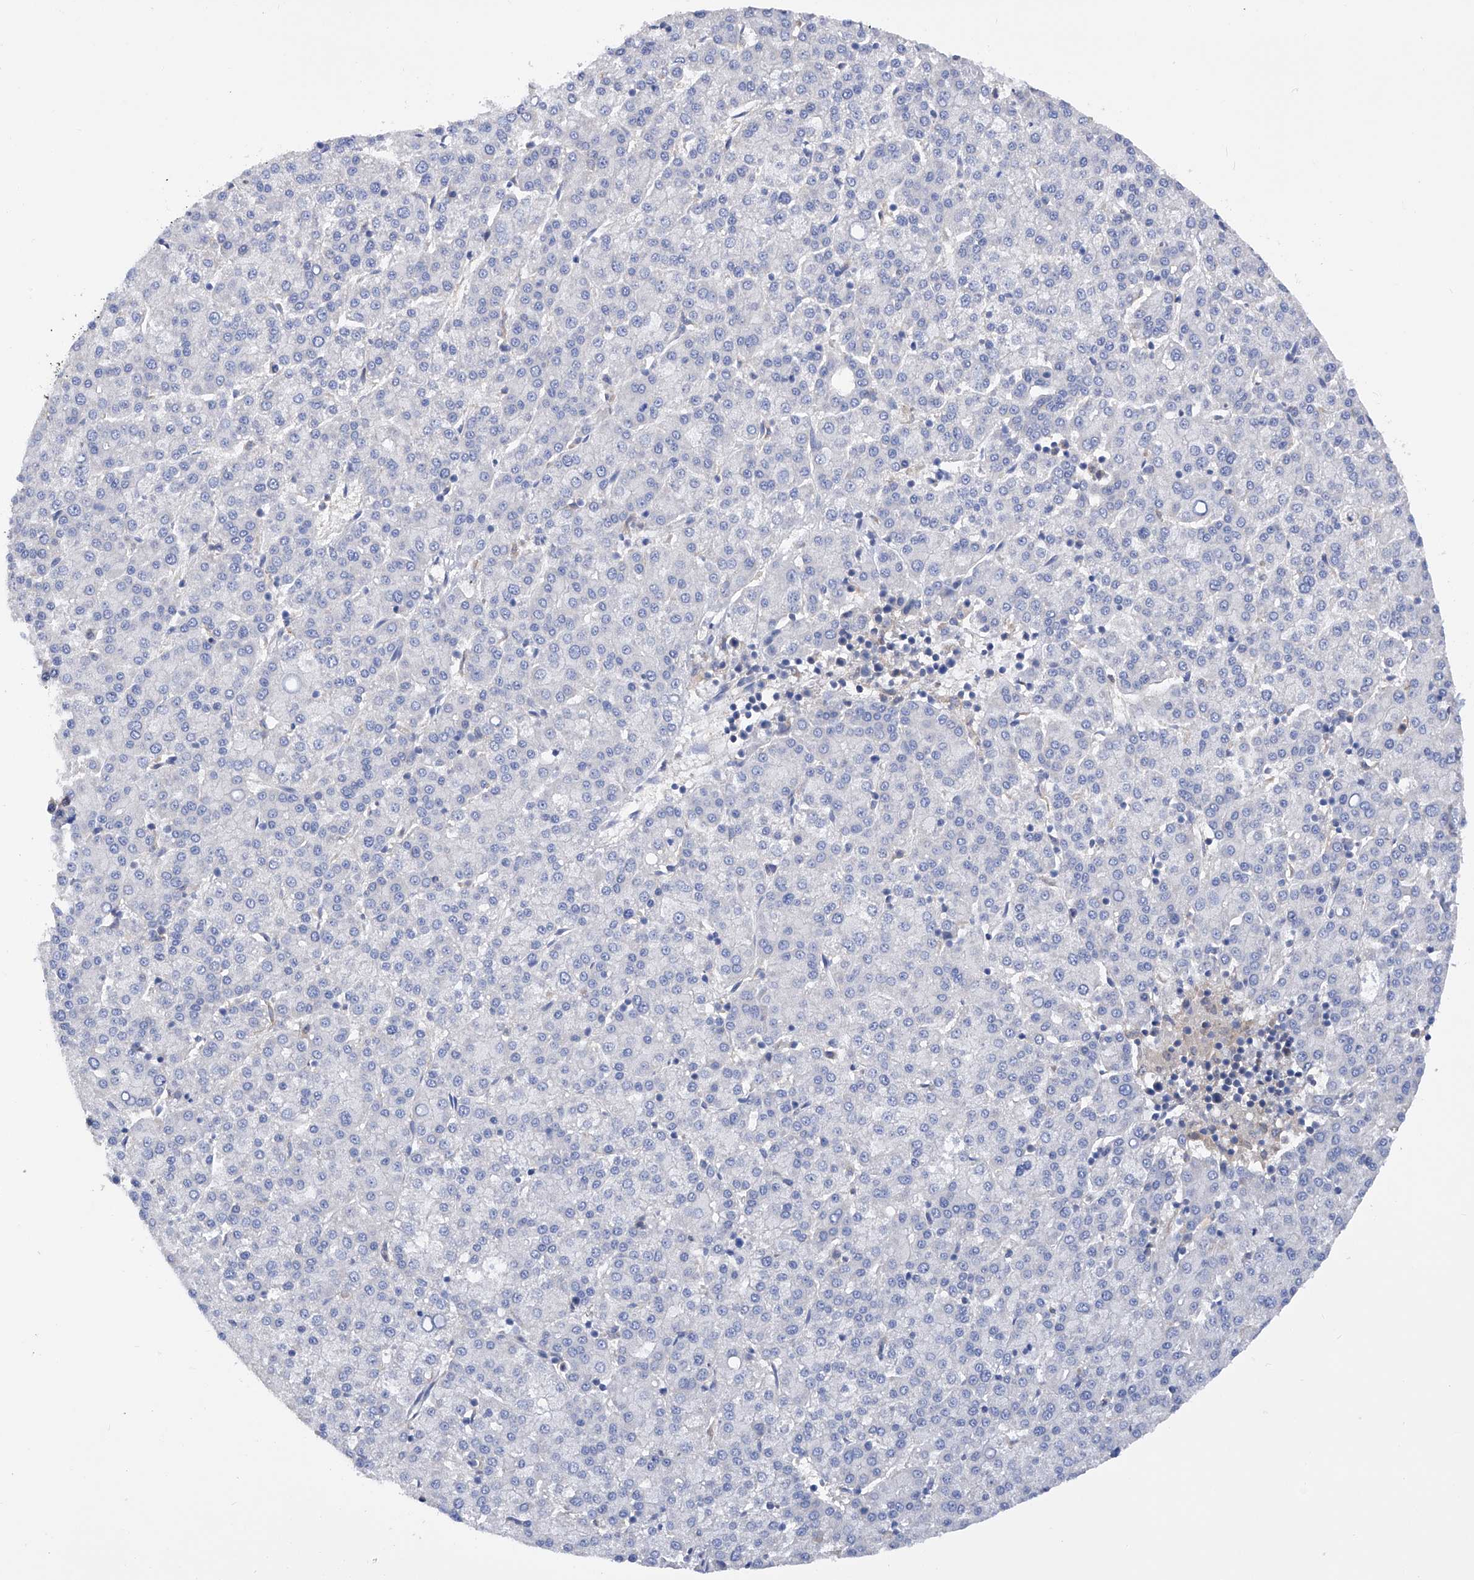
{"staining": {"intensity": "negative", "quantity": "none", "location": "none"}, "tissue": "liver cancer", "cell_type": "Tumor cells", "image_type": "cancer", "snomed": [{"axis": "morphology", "description": "Carcinoma, Hepatocellular, NOS"}, {"axis": "topography", "description": "Liver"}], "caption": "Liver cancer (hepatocellular carcinoma) stained for a protein using IHC reveals no expression tumor cells.", "gene": "SPATA20", "patient": {"sex": "female", "age": 58}}